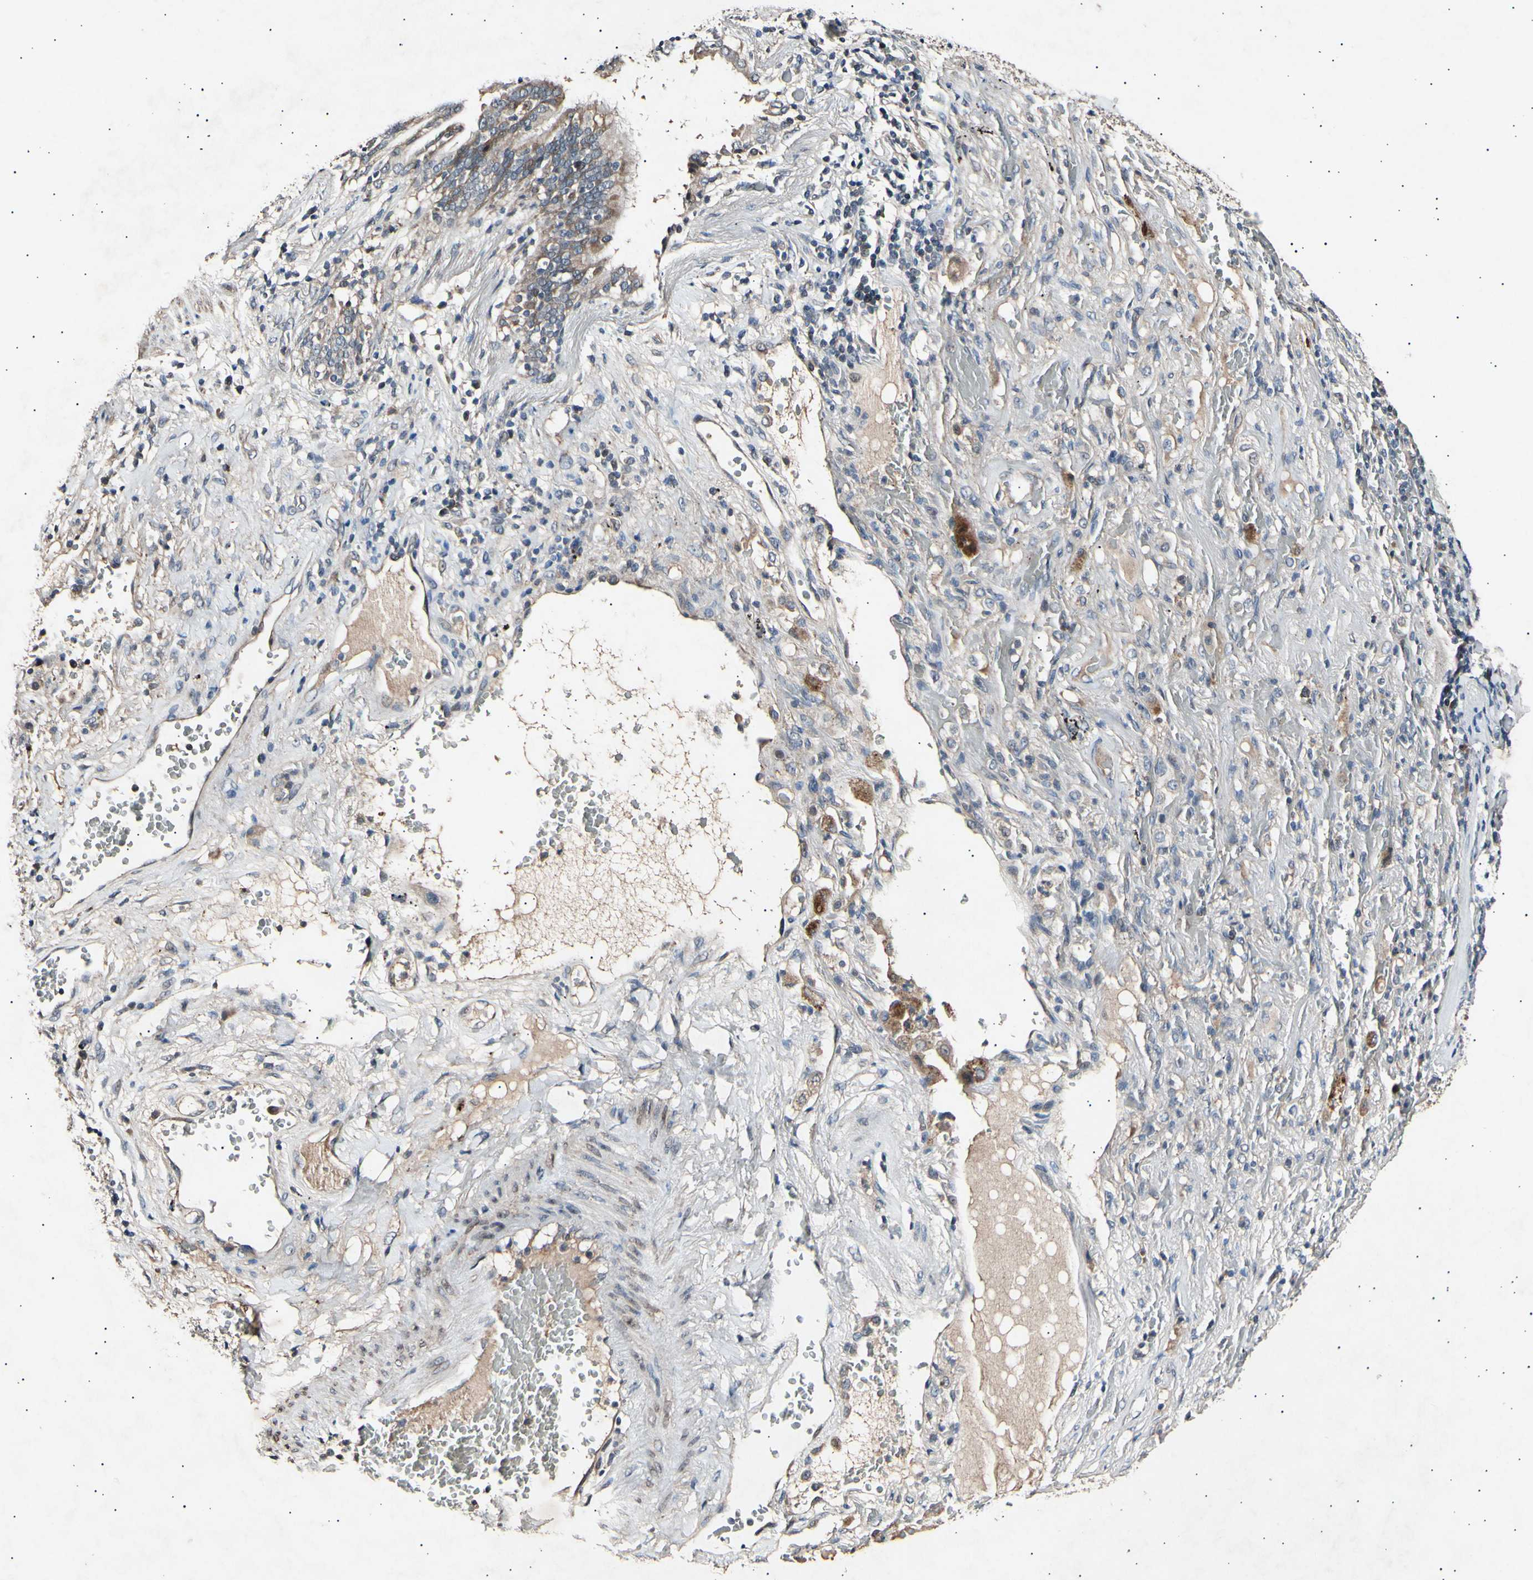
{"staining": {"intensity": "weak", "quantity": ">75%", "location": "cytoplasmic/membranous"}, "tissue": "lung cancer", "cell_type": "Tumor cells", "image_type": "cancer", "snomed": [{"axis": "morphology", "description": "Squamous cell carcinoma, NOS"}, {"axis": "topography", "description": "Lung"}], "caption": "Weak cytoplasmic/membranous positivity for a protein is appreciated in about >75% of tumor cells of lung cancer using immunohistochemistry (IHC).", "gene": "ADCY3", "patient": {"sex": "male", "age": 57}}